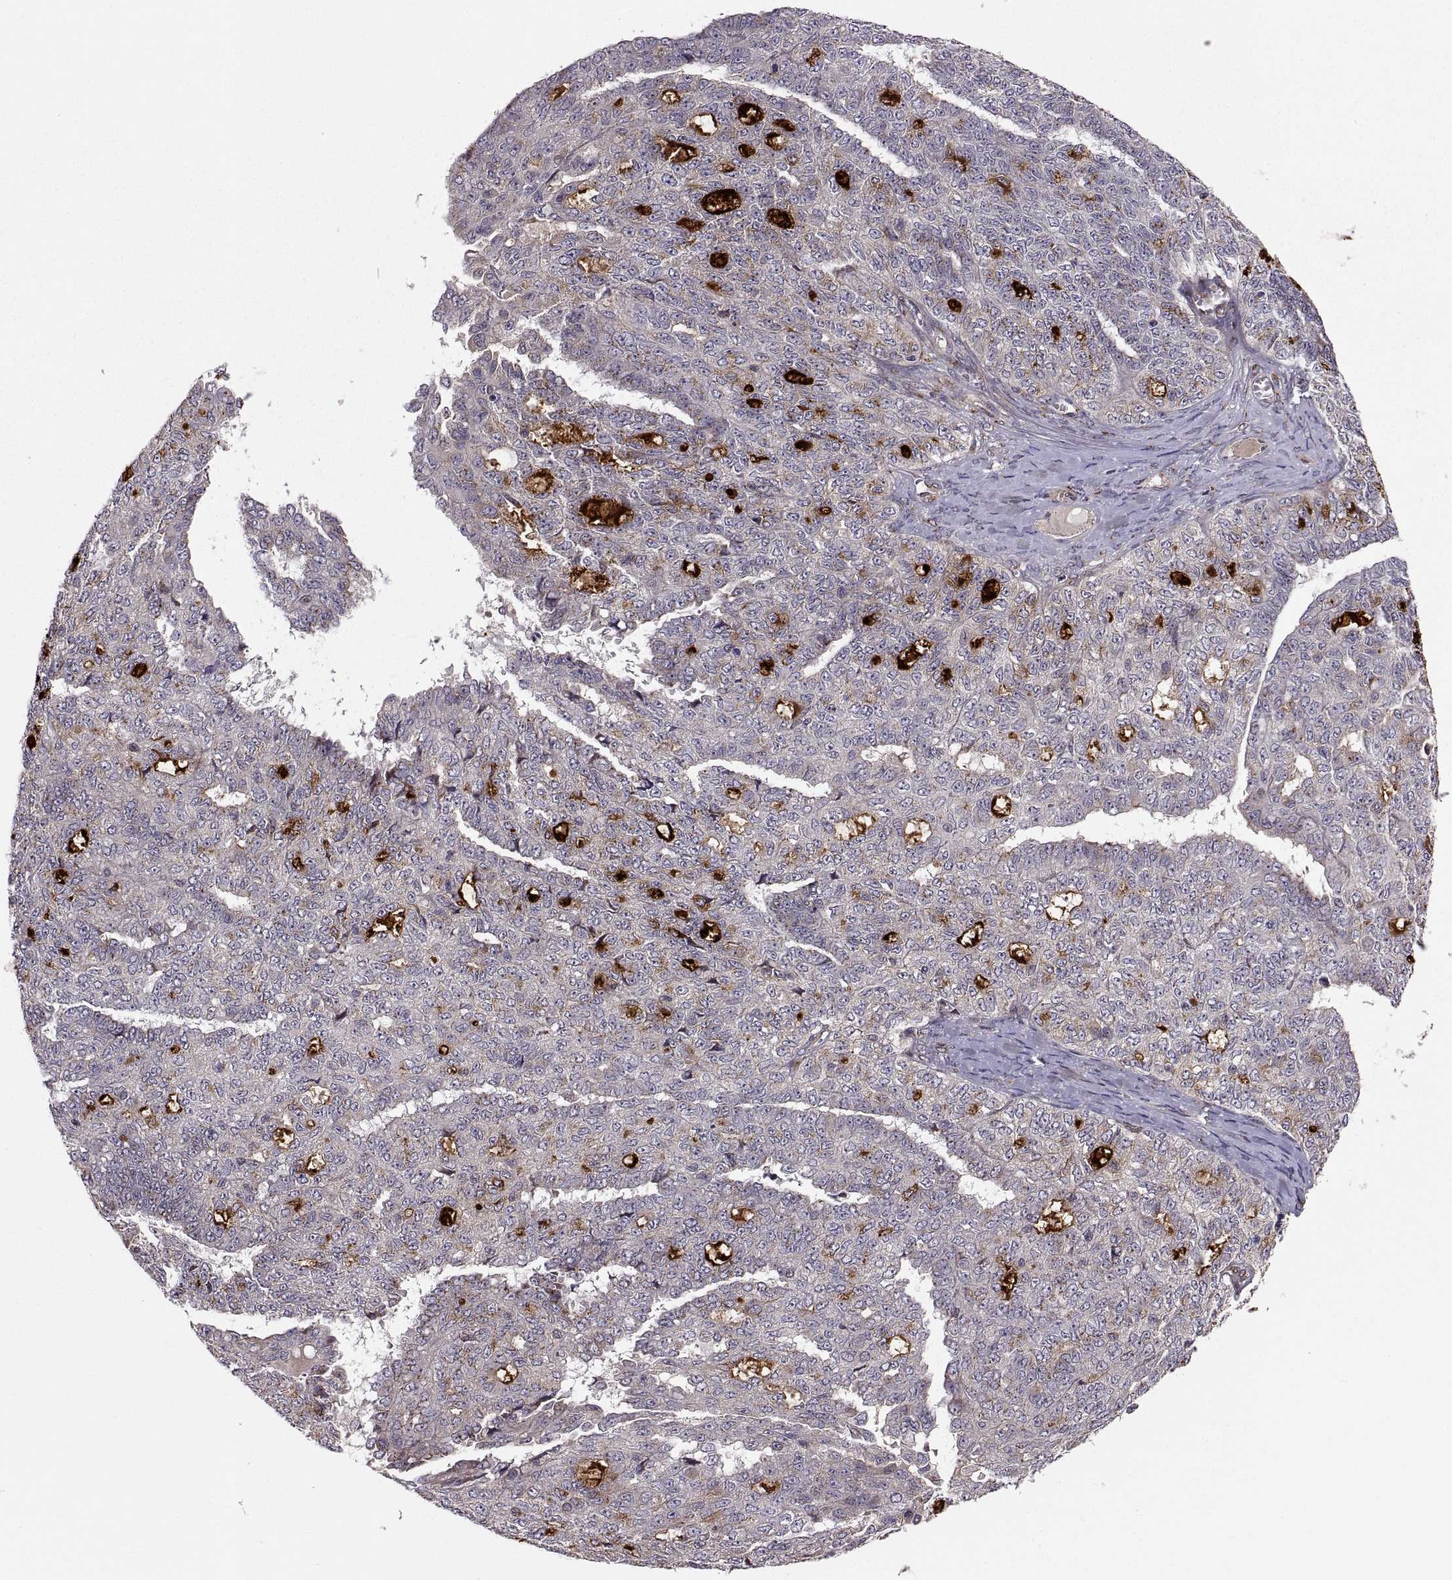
{"staining": {"intensity": "negative", "quantity": "none", "location": "none"}, "tissue": "ovarian cancer", "cell_type": "Tumor cells", "image_type": "cancer", "snomed": [{"axis": "morphology", "description": "Cystadenocarcinoma, serous, NOS"}, {"axis": "topography", "description": "Ovary"}], "caption": "Immunohistochemistry of human ovarian serous cystadenocarcinoma shows no staining in tumor cells.", "gene": "TESC", "patient": {"sex": "female", "age": 71}}